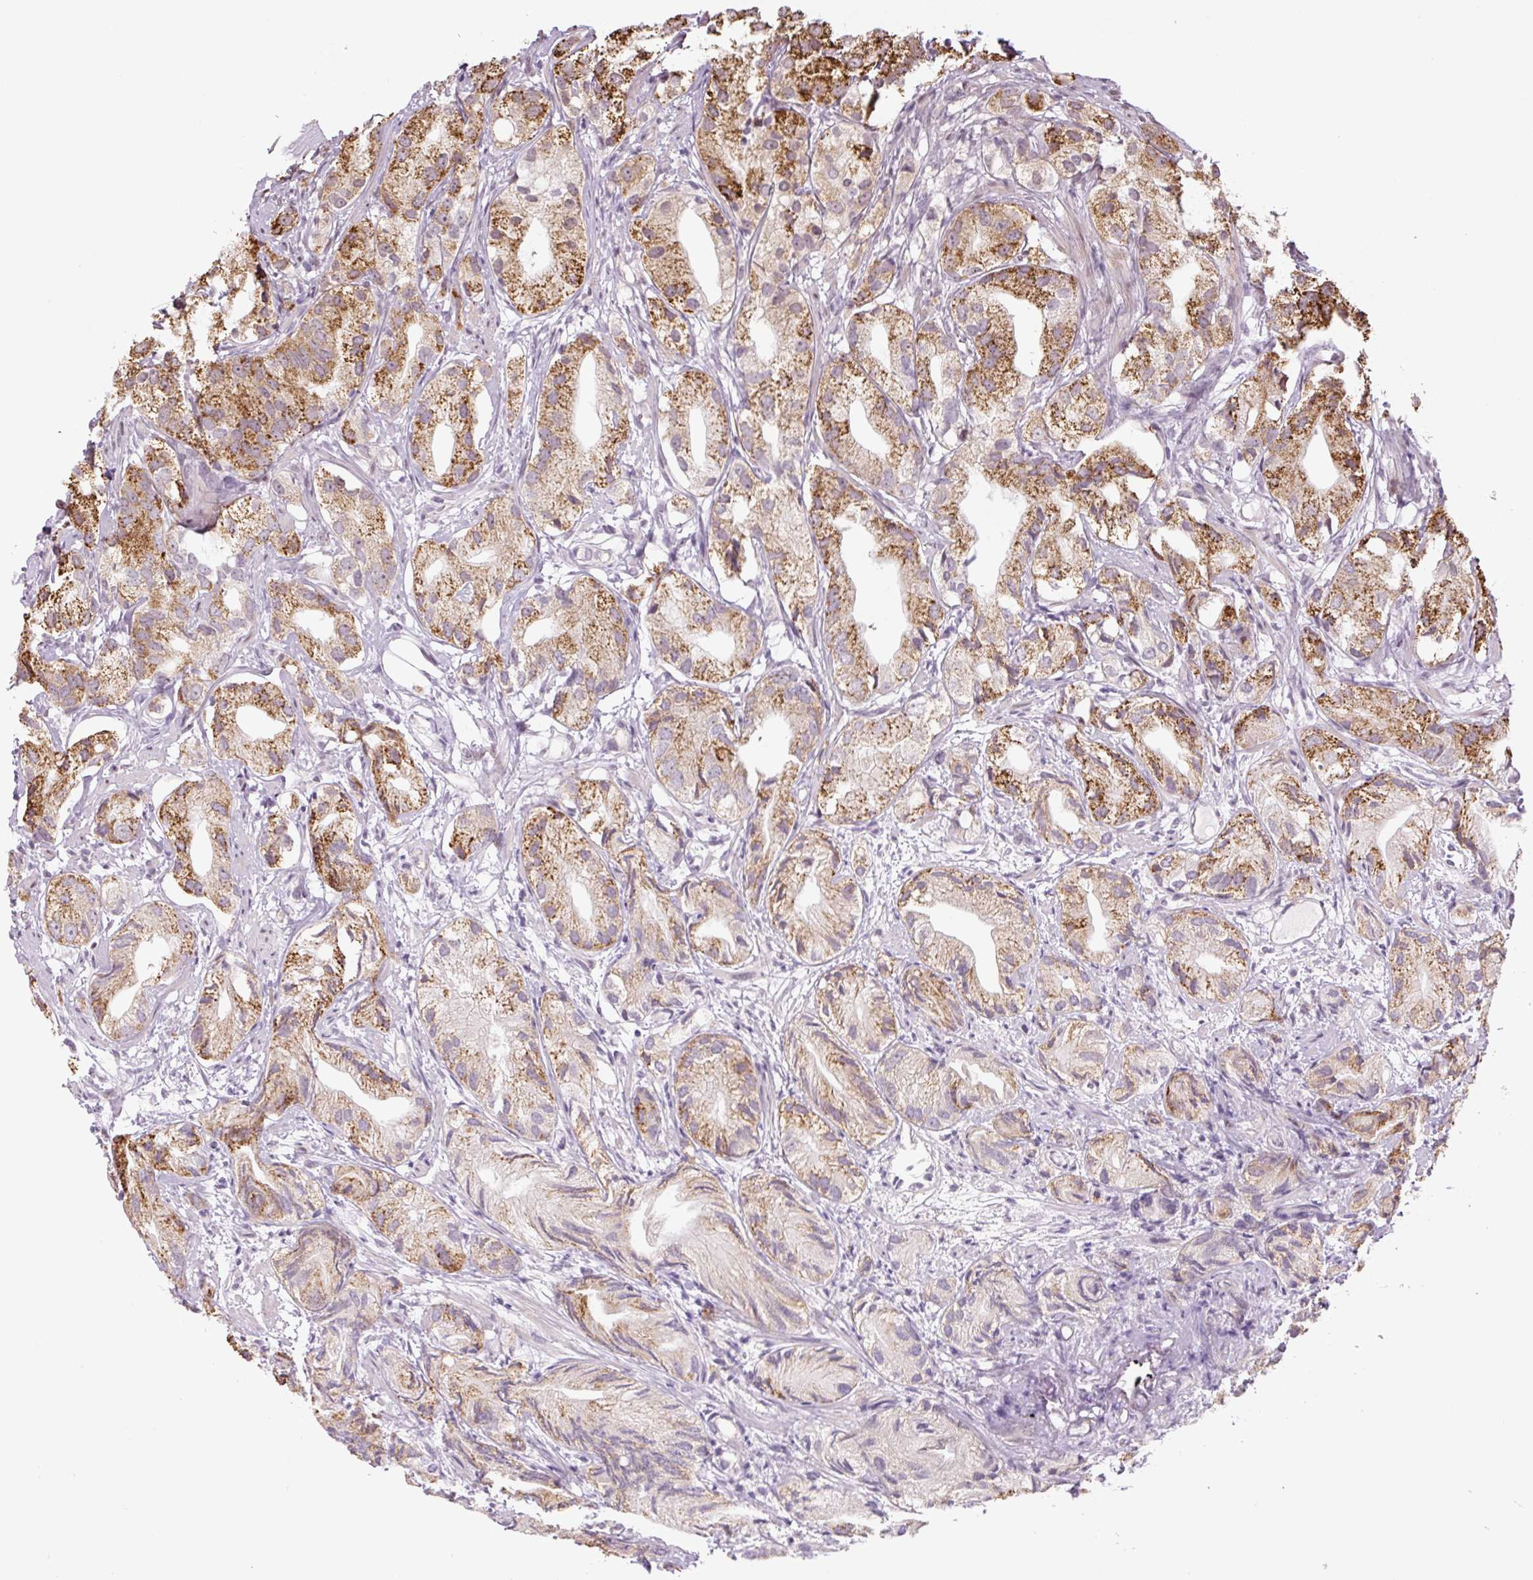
{"staining": {"intensity": "moderate", "quantity": "25%-75%", "location": "cytoplasmic/membranous"}, "tissue": "prostate cancer", "cell_type": "Tumor cells", "image_type": "cancer", "snomed": [{"axis": "morphology", "description": "Adenocarcinoma, High grade"}, {"axis": "topography", "description": "Prostate"}], "caption": "IHC (DAB (3,3'-diaminobenzidine)) staining of human prostate cancer demonstrates moderate cytoplasmic/membranous protein positivity in approximately 25%-75% of tumor cells. The protein of interest is stained brown, and the nuclei are stained in blue (DAB IHC with brightfield microscopy, high magnification).", "gene": "TCFL5", "patient": {"sex": "male", "age": 82}}